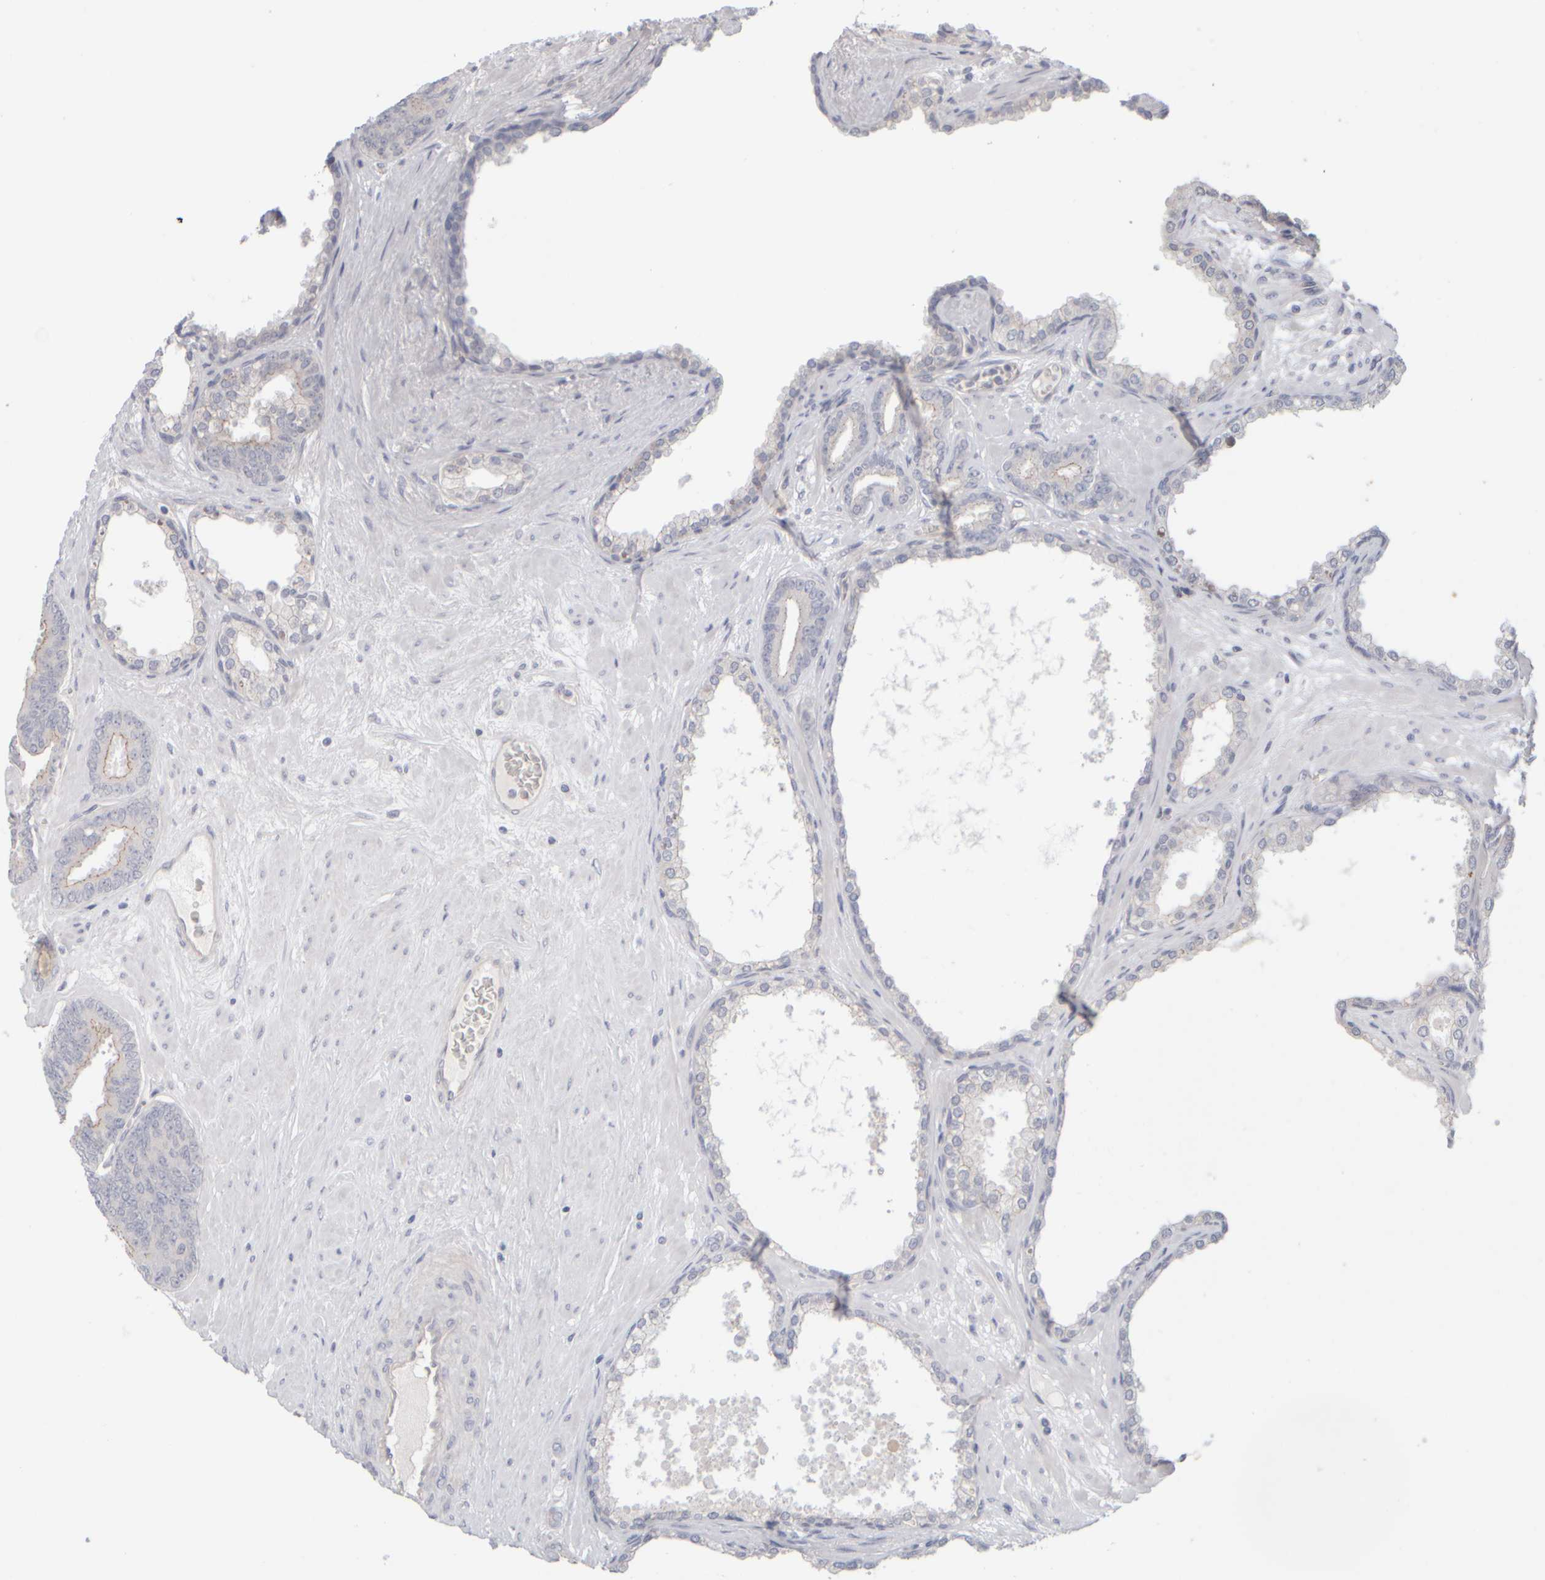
{"staining": {"intensity": "negative", "quantity": "none", "location": "none"}, "tissue": "prostate cancer", "cell_type": "Tumor cells", "image_type": "cancer", "snomed": [{"axis": "morphology", "description": "Adenocarcinoma, Low grade"}, {"axis": "topography", "description": "Prostate"}], "caption": "IHC histopathology image of neoplastic tissue: human prostate cancer stained with DAB demonstrates no significant protein staining in tumor cells.", "gene": "GOPC", "patient": {"sex": "male", "age": 62}}